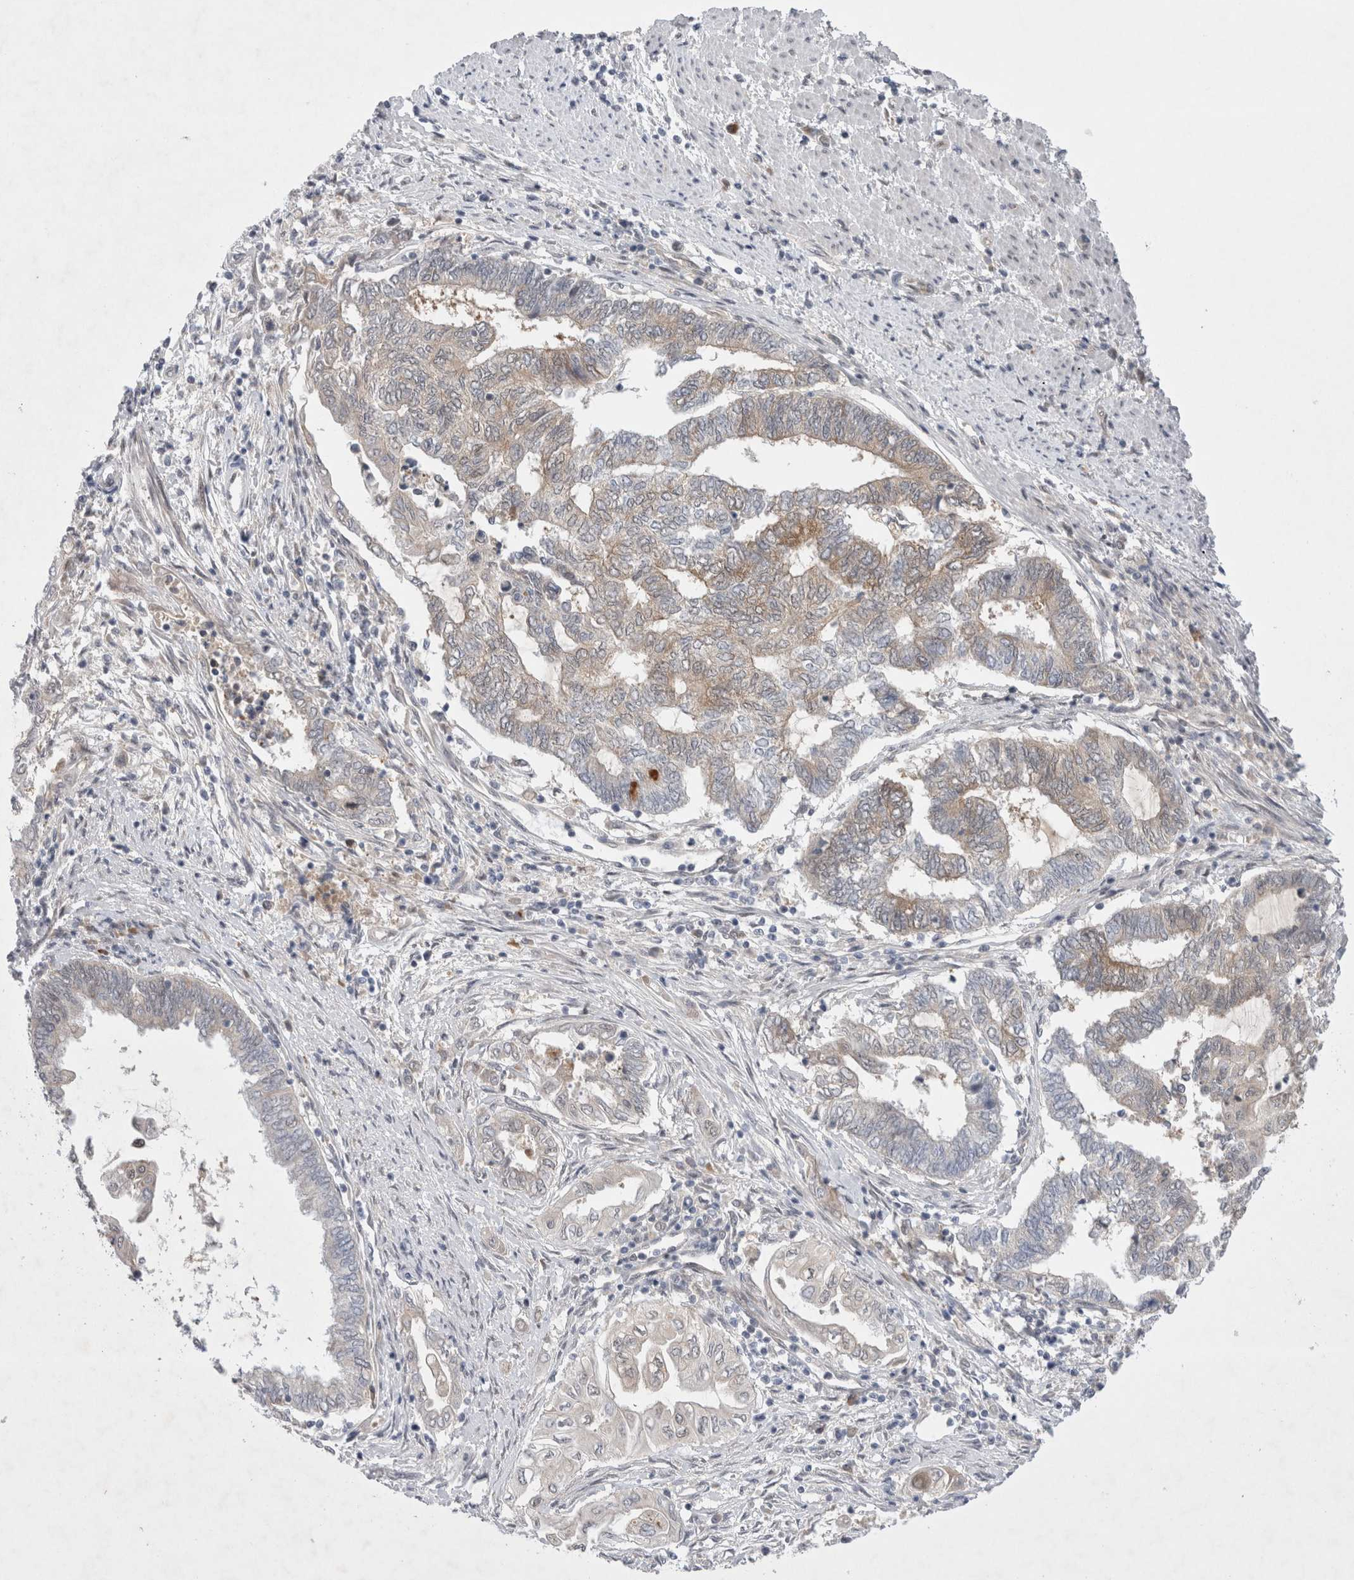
{"staining": {"intensity": "weak", "quantity": "<25%", "location": "cytoplasmic/membranous"}, "tissue": "endometrial cancer", "cell_type": "Tumor cells", "image_type": "cancer", "snomed": [{"axis": "morphology", "description": "Adenocarcinoma, NOS"}, {"axis": "topography", "description": "Uterus"}, {"axis": "topography", "description": "Endometrium"}], "caption": "Human adenocarcinoma (endometrial) stained for a protein using IHC reveals no positivity in tumor cells.", "gene": "WIPF2", "patient": {"sex": "female", "age": 70}}